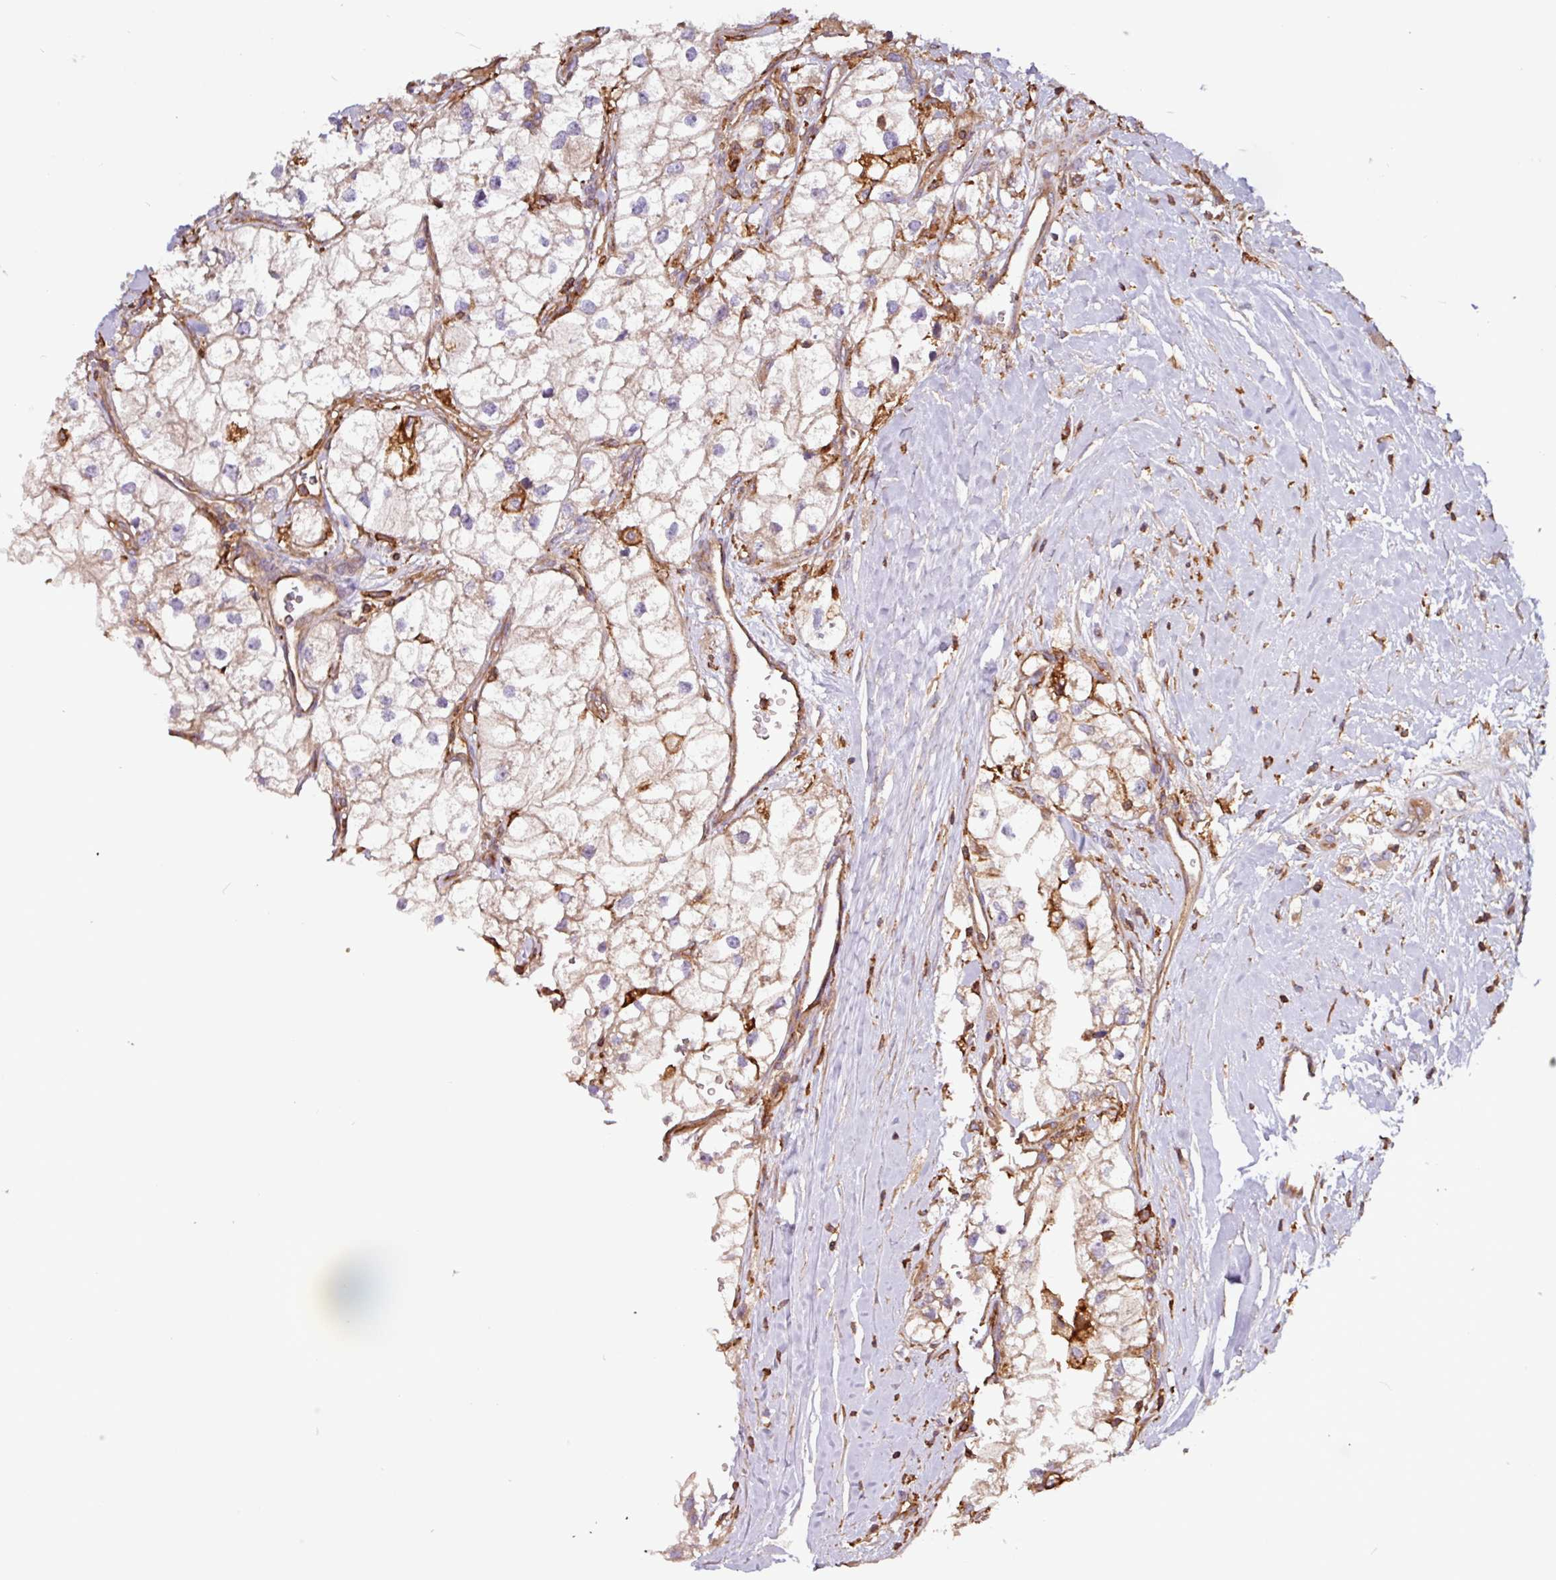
{"staining": {"intensity": "weak", "quantity": "25%-75%", "location": "cytoplasmic/membranous"}, "tissue": "renal cancer", "cell_type": "Tumor cells", "image_type": "cancer", "snomed": [{"axis": "morphology", "description": "Adenocarcinoma, NOS"}, {"axis": "topography", "description": "Kidney"}], "caption": "Immunohistochemical staining of human renal adenocarcinoma displays low levels of weak cytoplasmic/membranous protein positivity in approximately 25%-75% of tumor cells. (DAB IHC with brightfield microscopy, high magnification).", "gene": "ACTR3", "patient": {"sex": "male", "age": 59}}